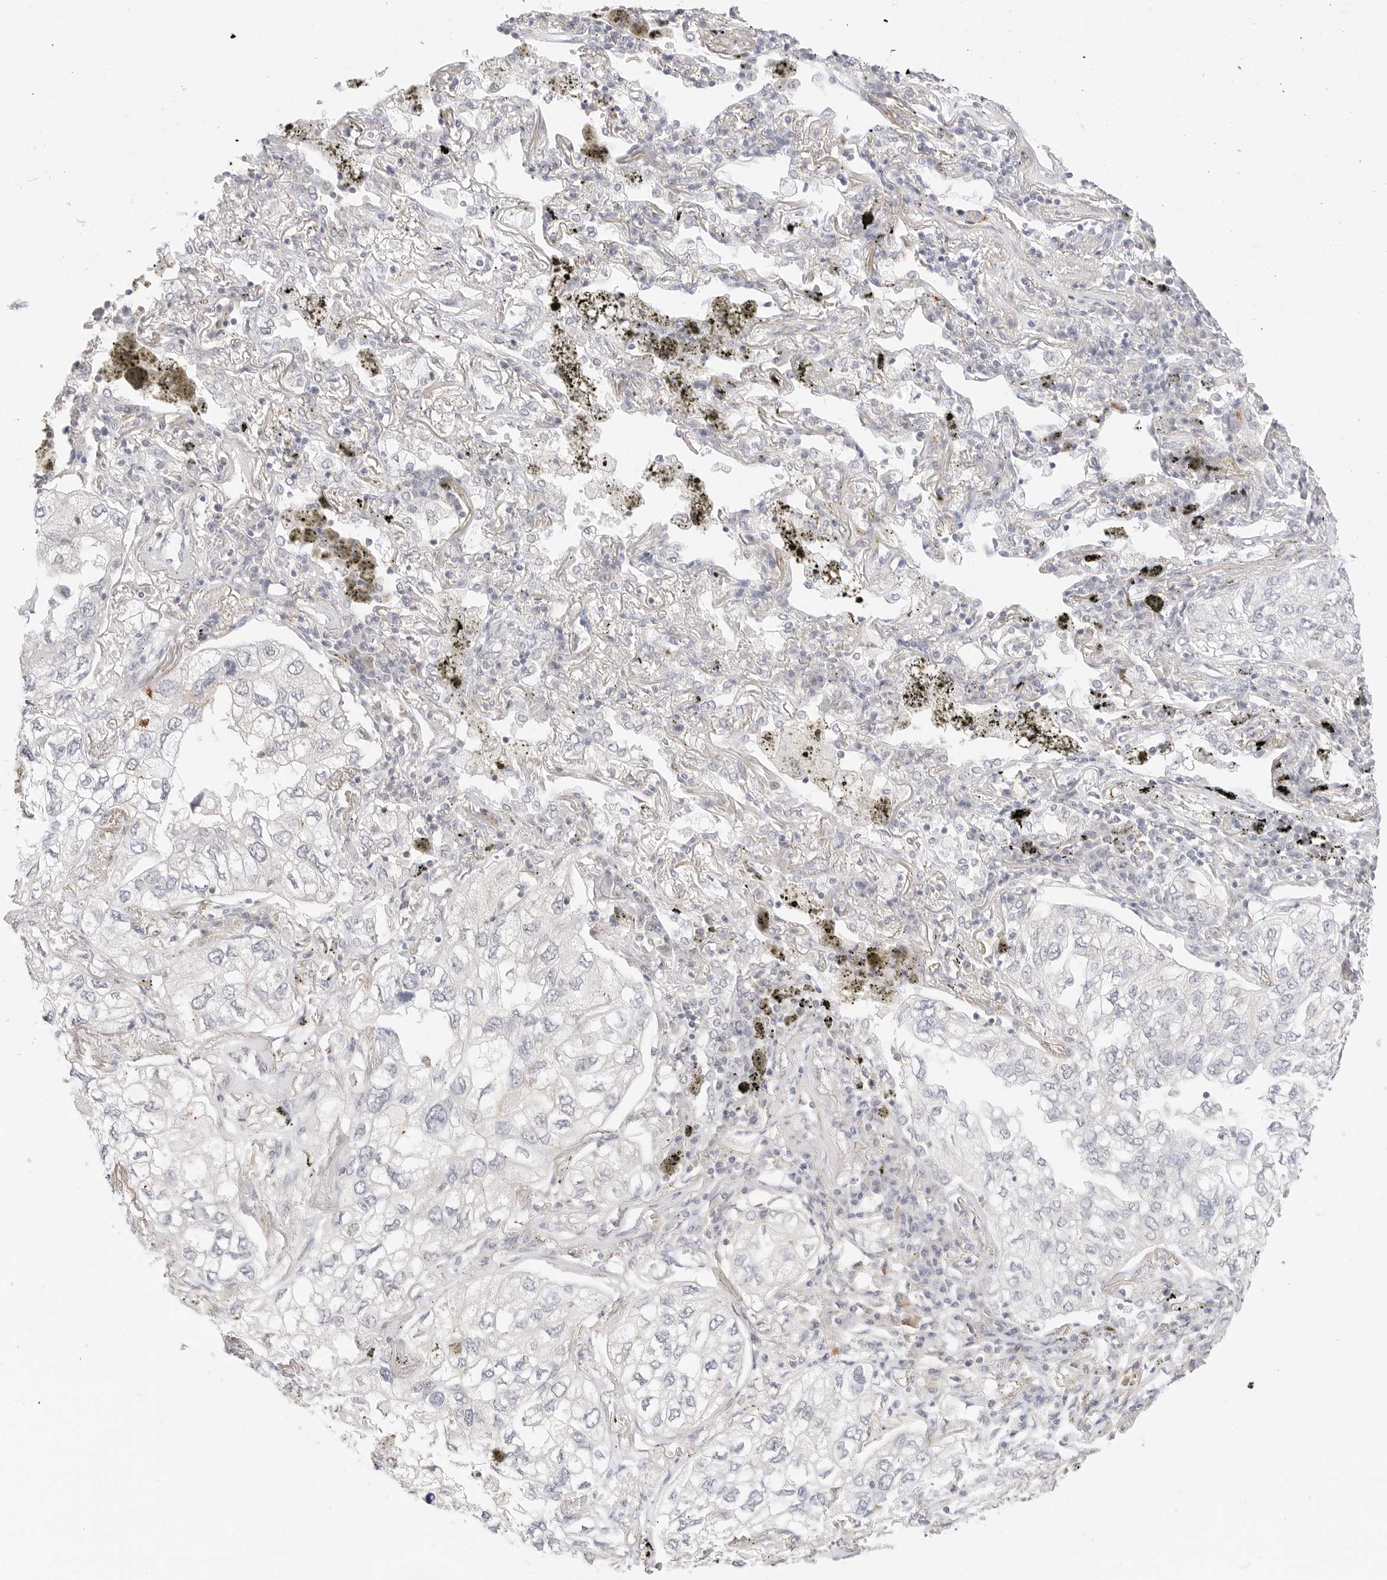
{"staining": {"intensity": "negative", "quantity": "none", "location": "none"}, "tissue": "lung cancer", "cell_type": "Tumor cells", "image_type": "cancer", "snomed": [{"axis": "morphology", "description": "Adenocarcinoma, NOS"}, {"axis": "topography", "description": "Lung"}], "caption": "Immunohistochemistry (IHC) photomicrograph of neoplastic tissue: lung adenocarcinoma stained with DAB (3,3'-diaminobenzidine) displays no significant protein expression in tumor cells. (Immunohistochemistry (IHC), brightfield microscopy, high magnification).", "gene": "PCDH19", "patient": {"sex": "male", "age": 65}}